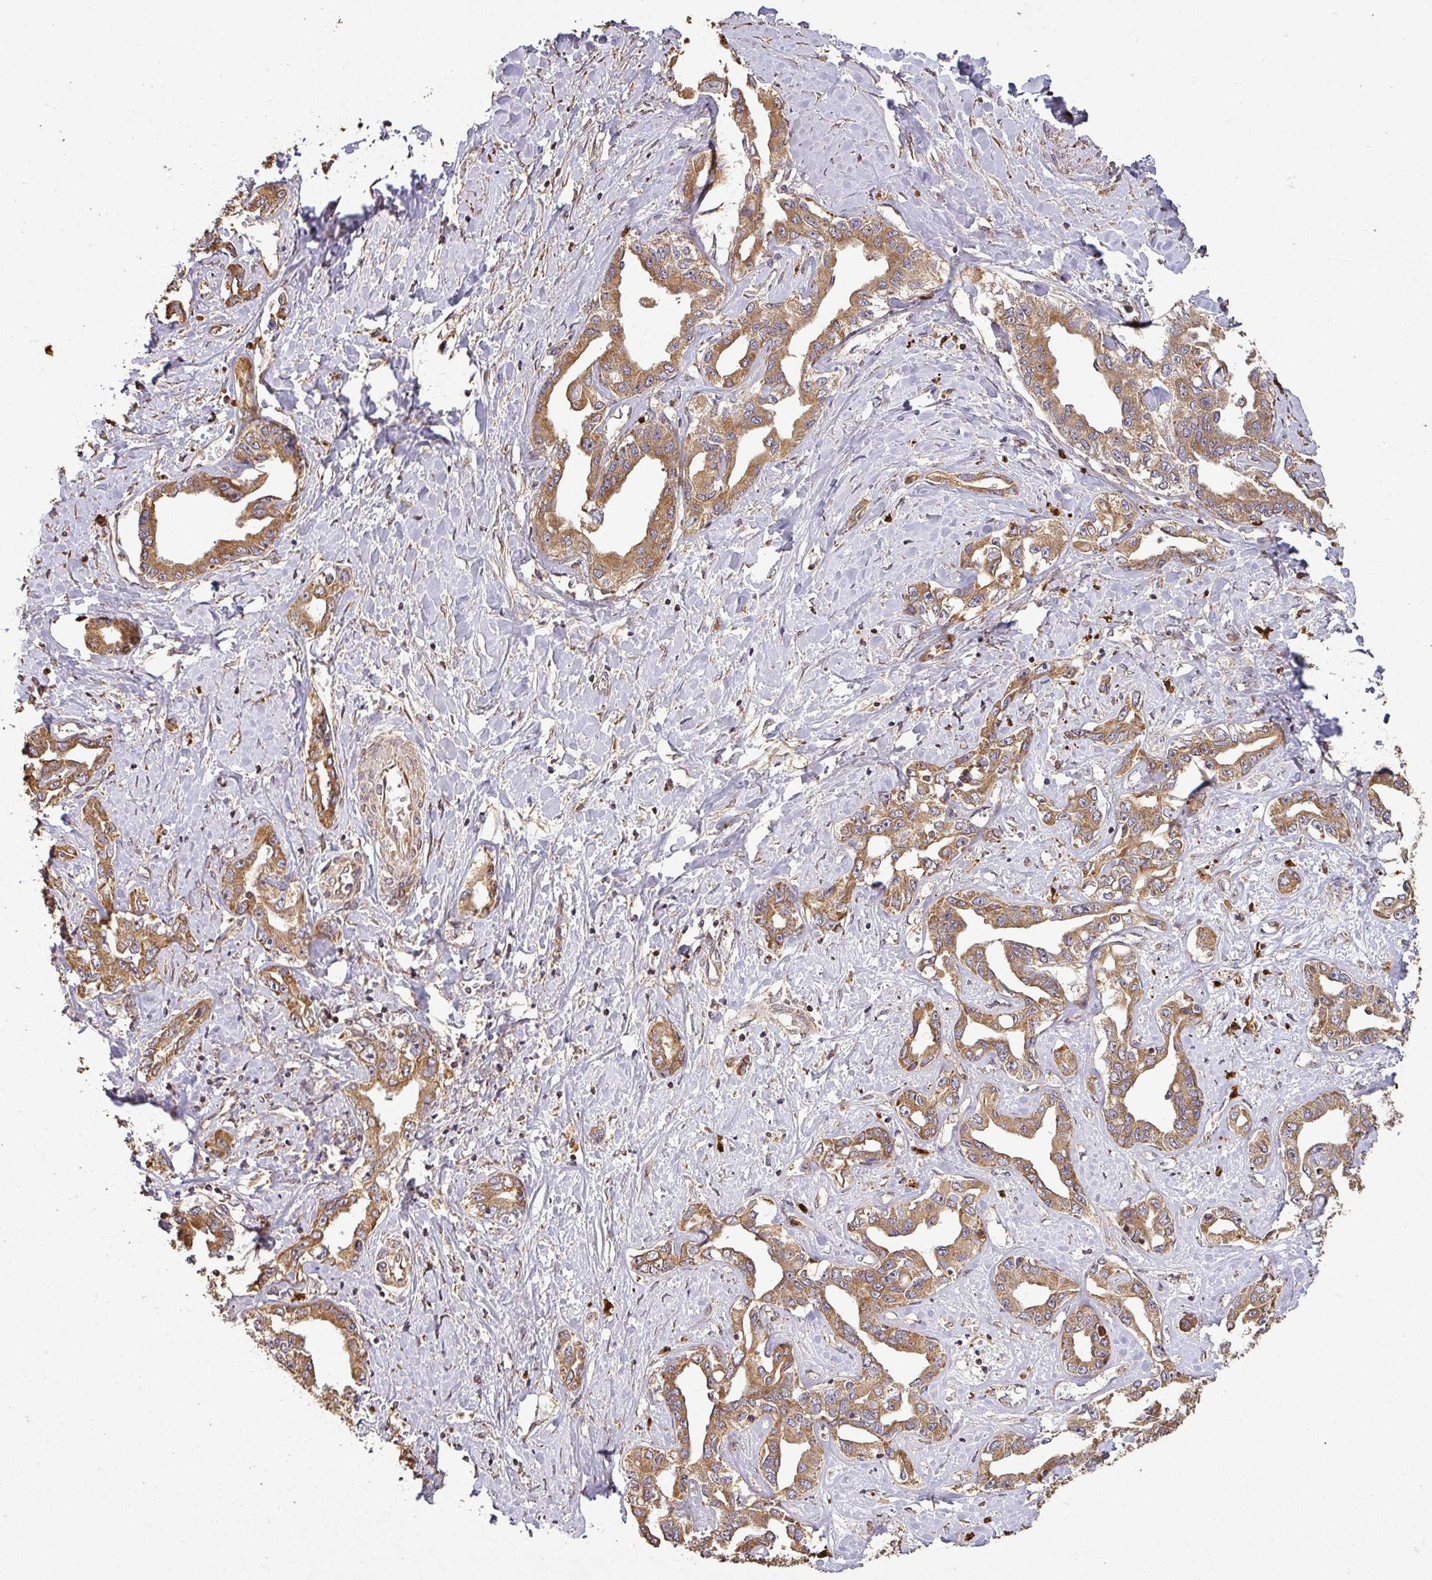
{"staining": {"intensity": "moderate", "quantity": ">75%", "location": "cytoplasmic/membranous"}, "tissue": "liver cancer", "cell_type": "Tumor cells", "image_type": "cancer", "snomed": [{"axis": "morphology", "description": "Cholangiocarcinoma"}, {"axis": "topography", "description": "Liver"}], "caption": "Immunohistochemical staining of liver cancer (cholangiocarcinoma) demonstrates moderate cytoplasmic/membranous protein staining in approximately >75% of tumor cells.", "gene": "PLEKHM1", "patient": {"sex": "male", "age": 59}}